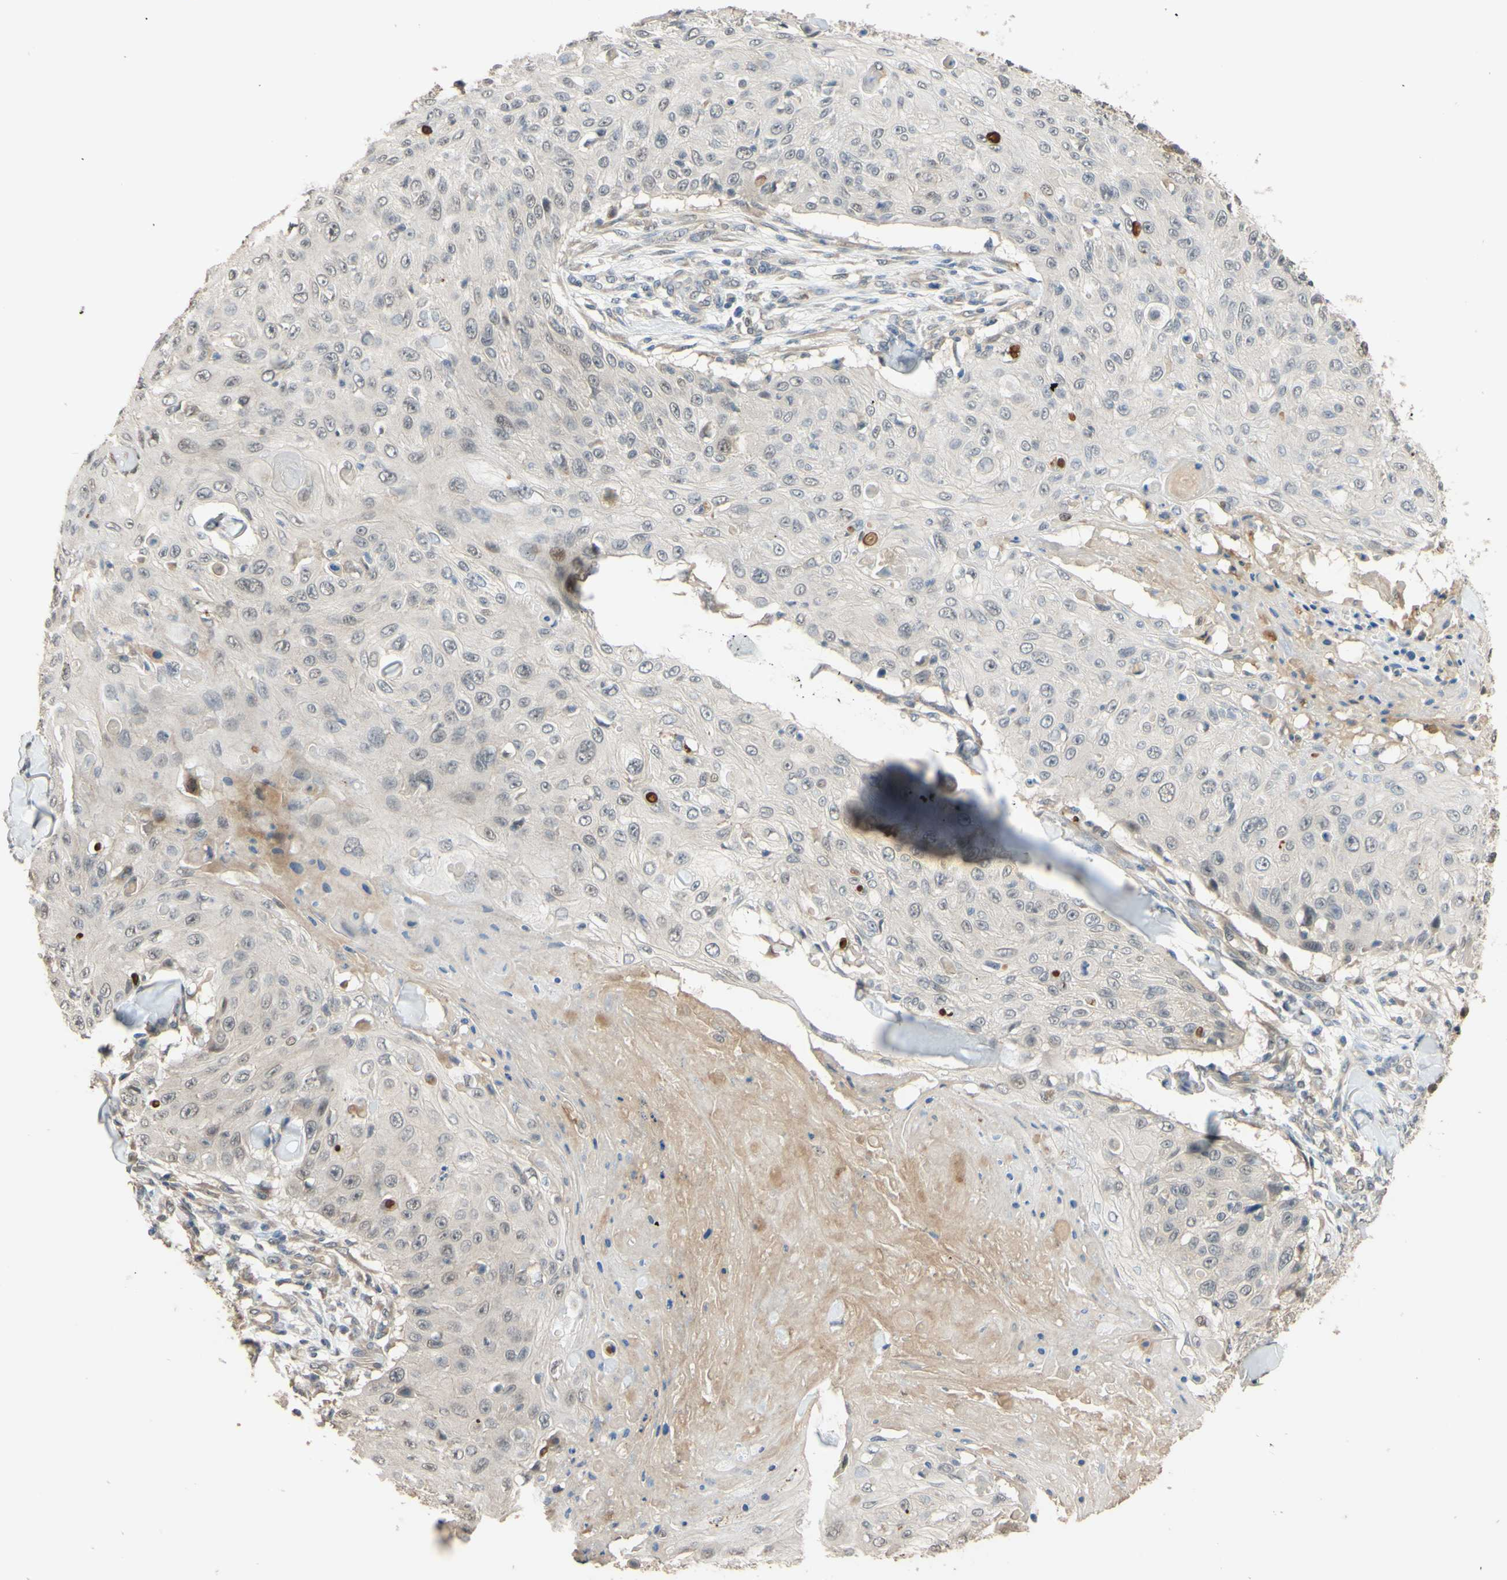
{"staining": {"intensity": "negative", "quantity": "none", "location": "none"}, "tissue": "skin cancer", "cell_type": "Tumor cells", "image_type": "cancer", "snomed": [{"axis": "morphology", "description": "Squamous cell carcinoma, NOS"}, {"axis": "topography", "description": "Skin"}], "caption": "The histopathology image demonstrates no significant expression in tumor cells of skin cancer (squamous cell carcinoma).", "gene": "SMIM19", "patient": {"sex": "male", "age": 86}}